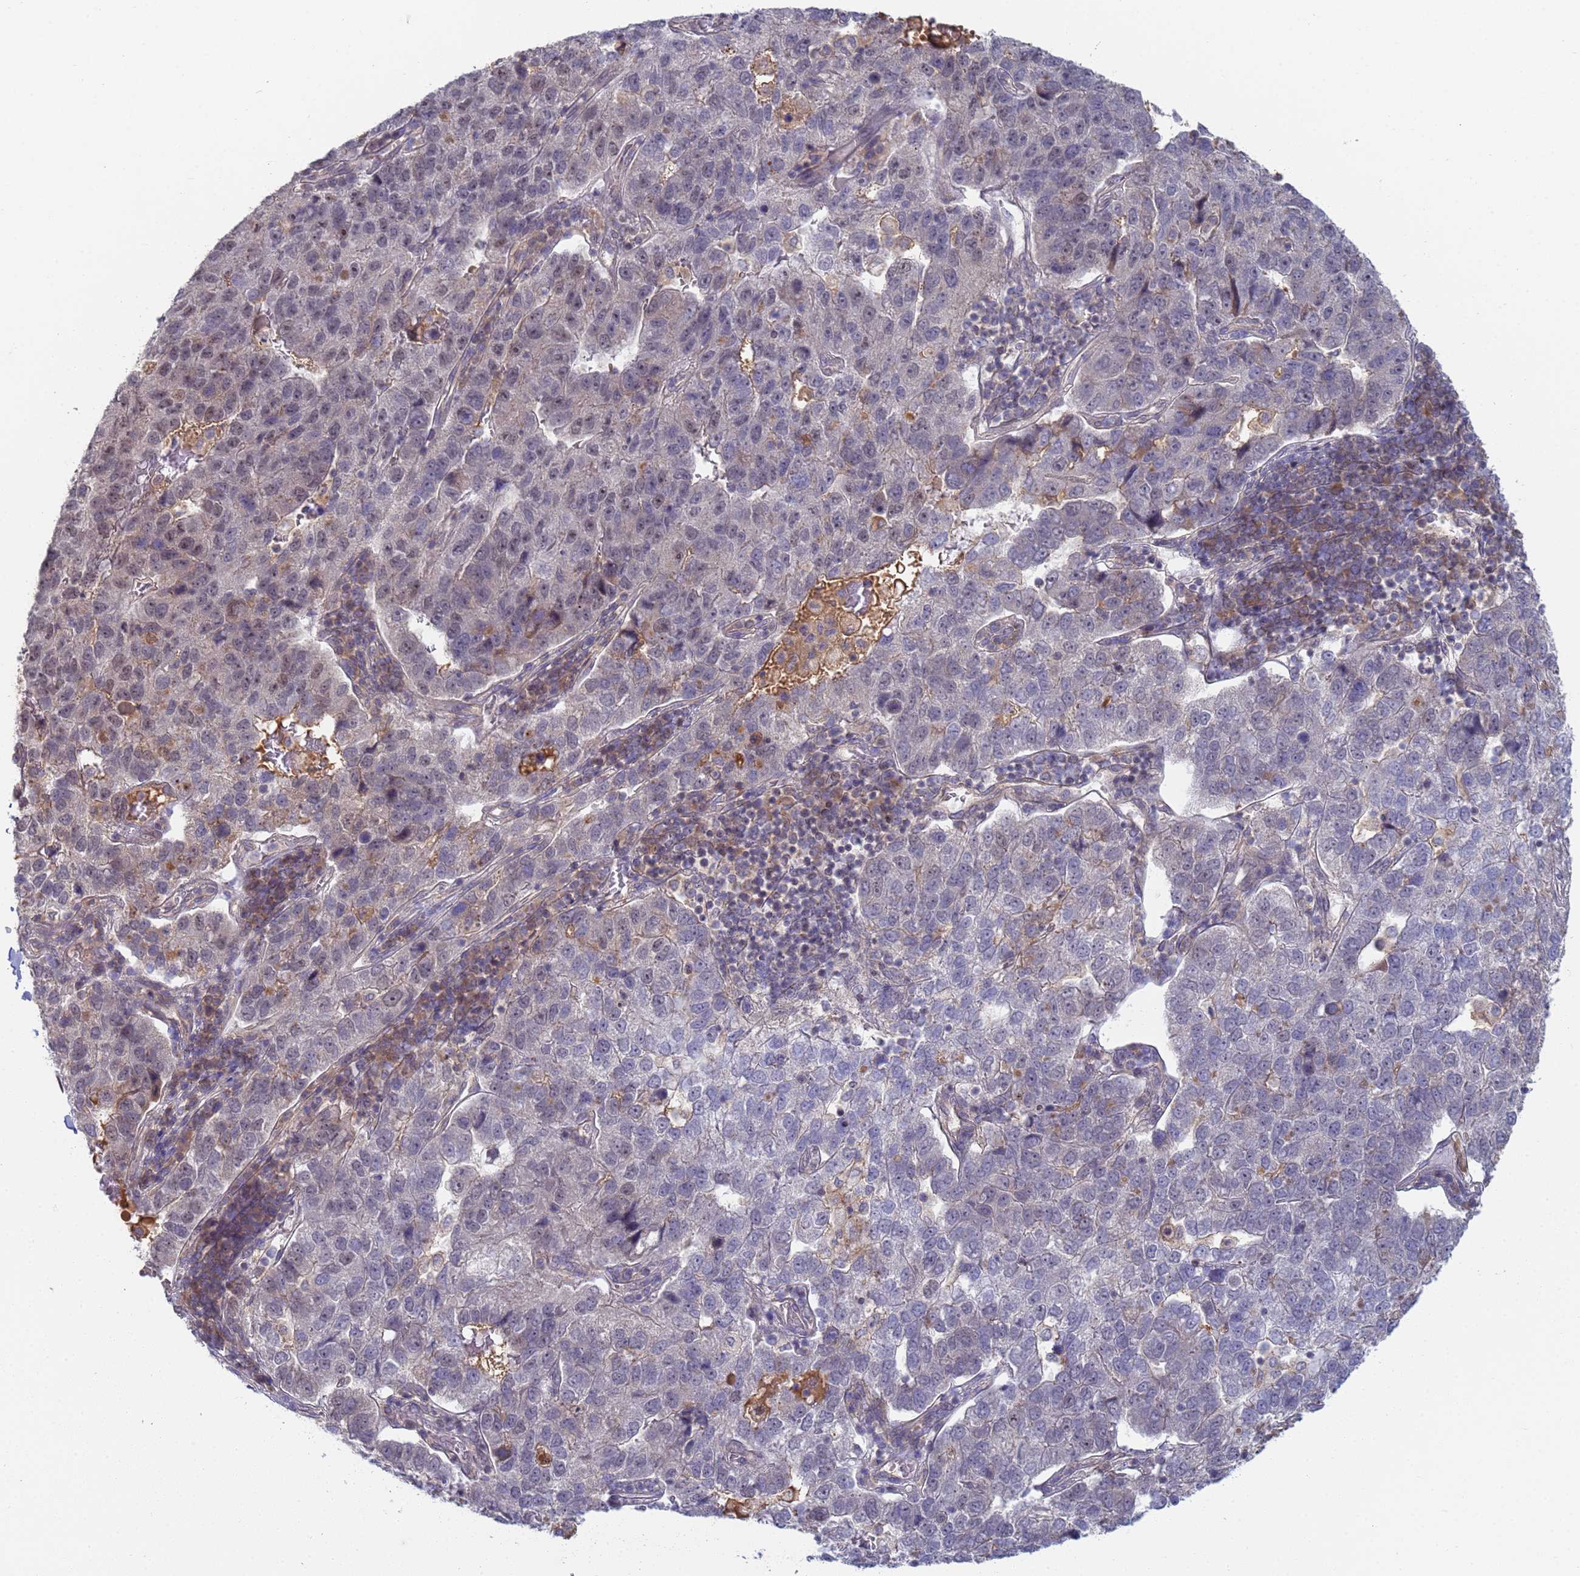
{"staining": {"intensity": "weak", "quantity": "25%-75%", "location": "cytoplasmic/membranous,nuclear"}, "tissue": "pancreatic cancer", "cell_type": "Tumor cells", "image_type": "cancer", "snomed": [{"axis": "morphology", "description": "Adenocarcinoma, NOS"}, {"axis": "topography", "description": "Pancreas"}], "caption": "Pancreatic adenocarcinoma was stained to show a protein in brown. There is low levels of weak cytoplasmic/membranous and nuclear expression in approximately 25%-75% of tumor cells.", "gene": "SHARPIN", "patient": {"sex": "female", "age": 61}}